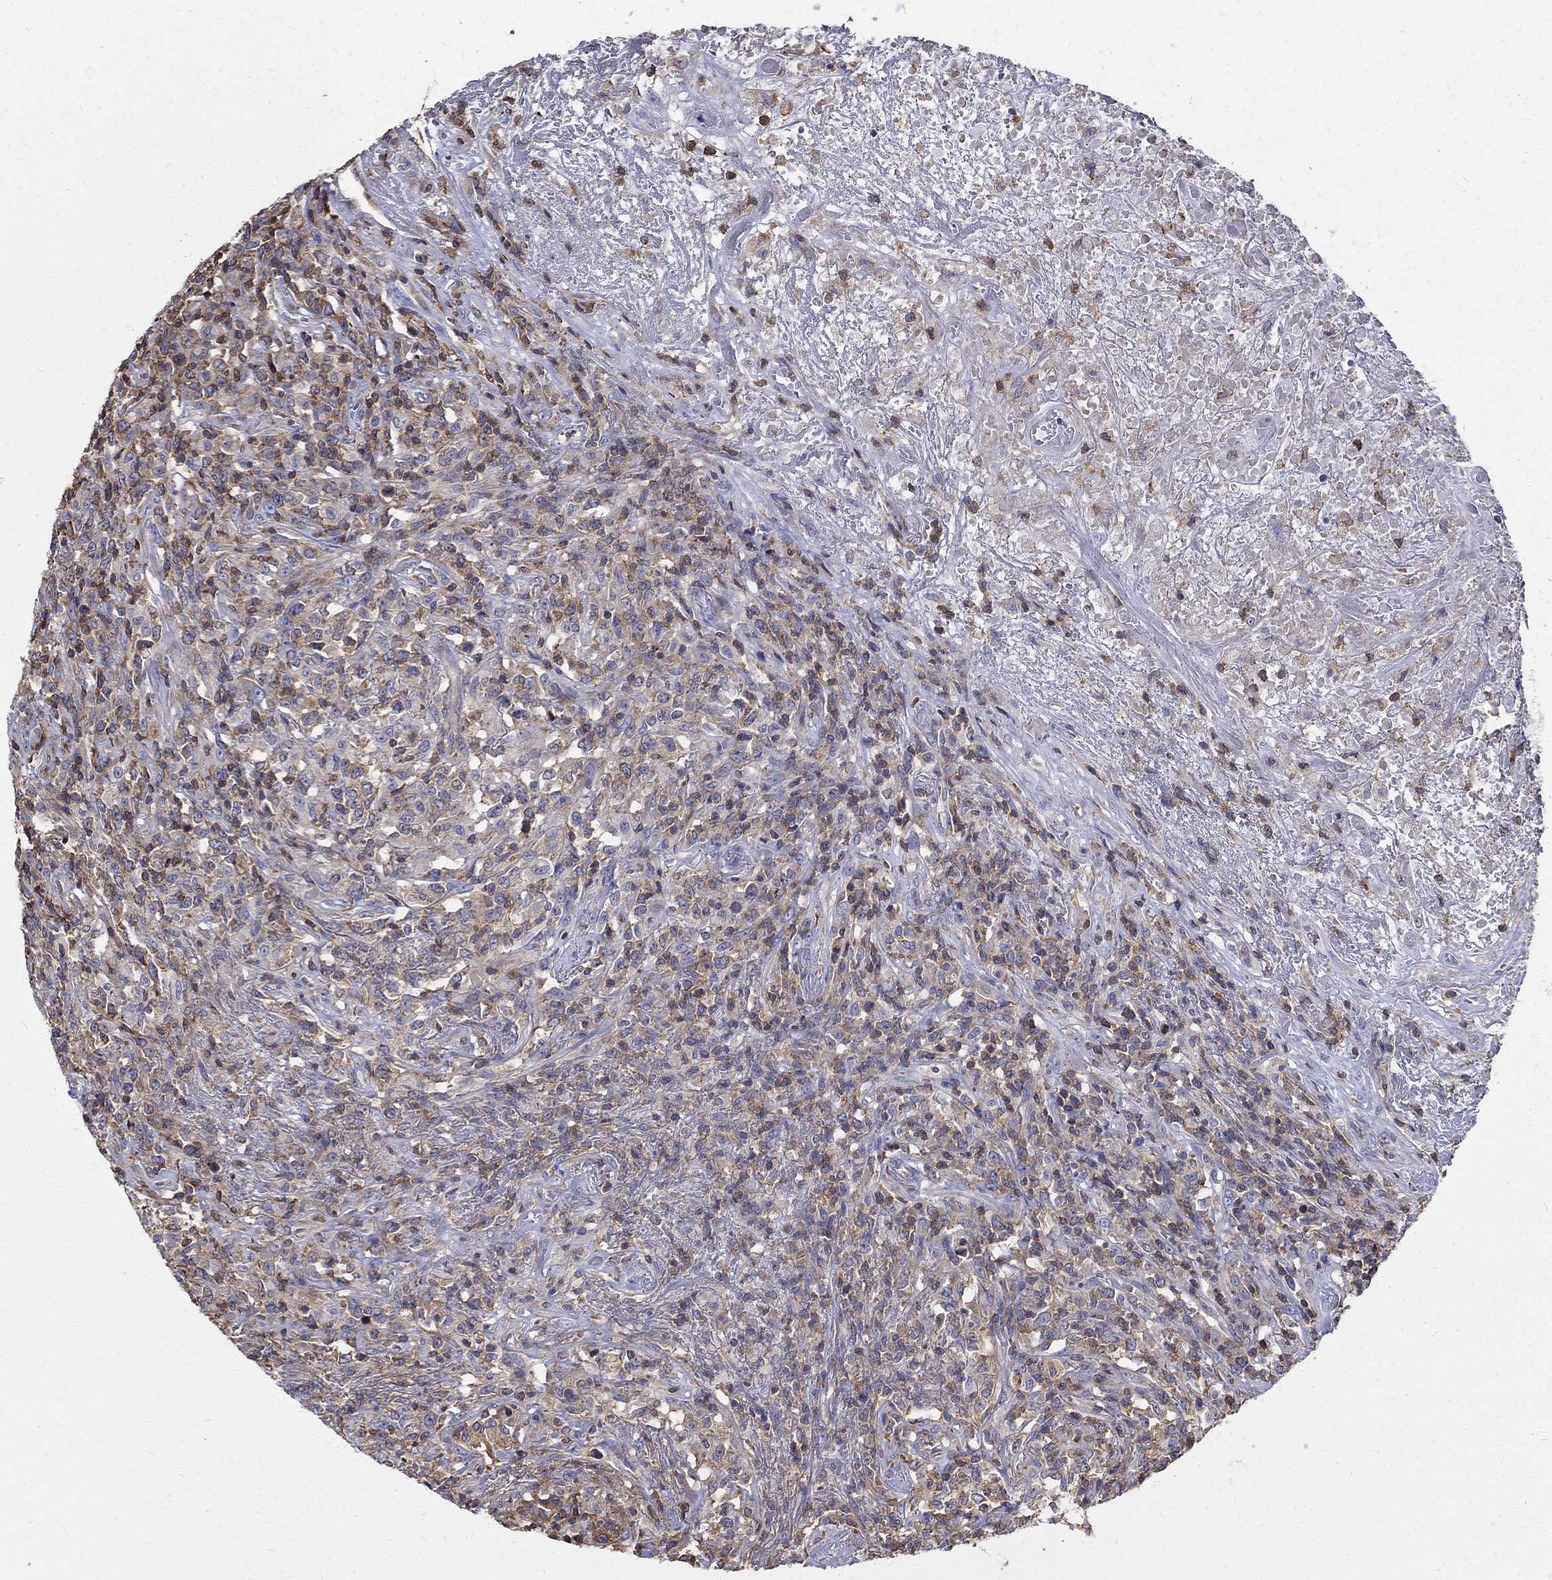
{"staining": {"intensity": "weak", "quantity": ">75%", "location": "cytoplasmic/membranous"}, "tissue": "lymphoma", "cell_type": "Tumor cells", "image_type": "cancer", "snomed": [{"axis": "morphology", "description": "Malignant lymphoma, non-Hodgkin's type, High grade"}, {"axis": "topography", "description": "Lung"}], "caption": "Malignant lymphoma, non-Hodgkin's type (high-grade) stained with immunohistochemistry reveals weak cytoplasmic/membranous staining in about >75% of tumor cells.", "gene": "AGAP2", "patient": {"sex": "male", "age": 79}}